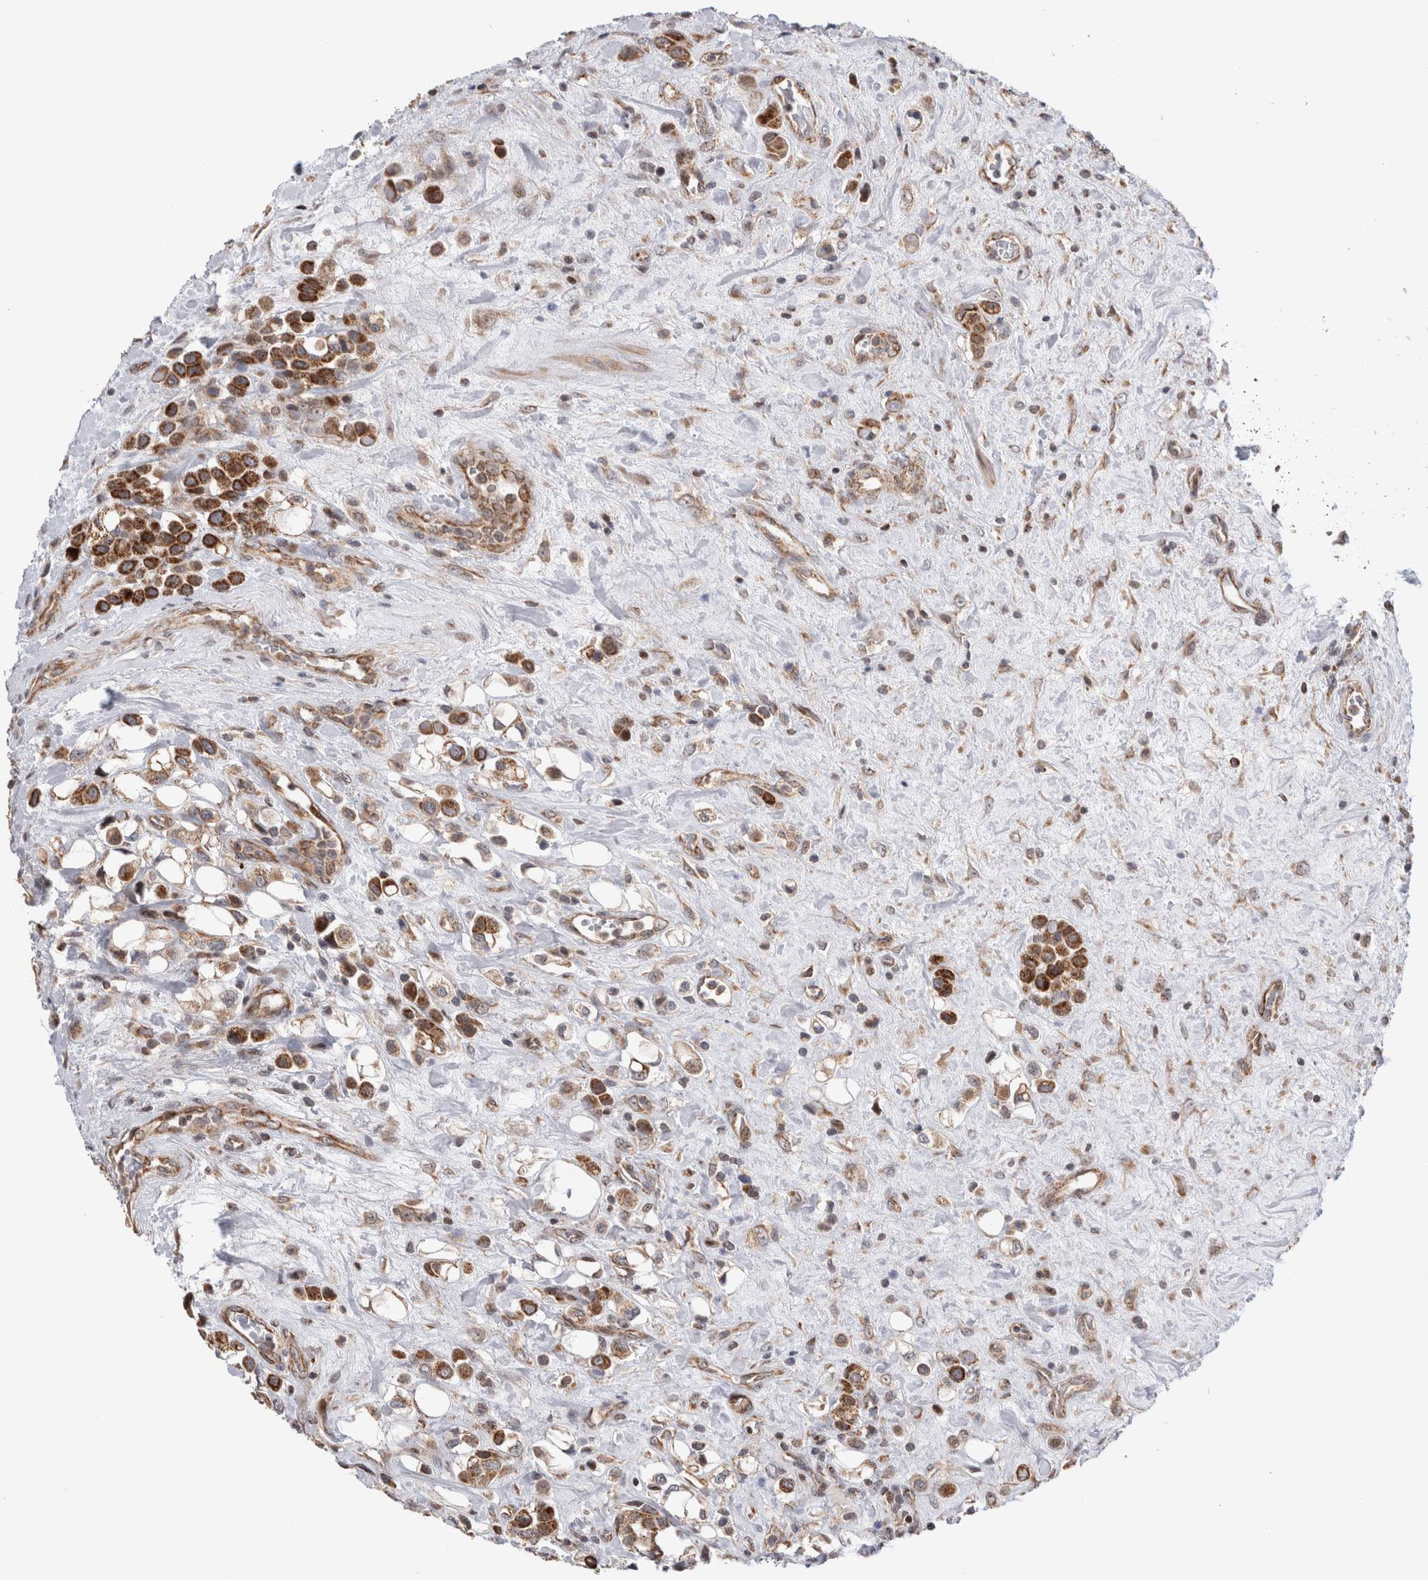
{"staining": {"intensity": "strong", "quantity": ">75%", "location": "cytoplasmic/membranous"}, "tissue": "urothelial cancer", "cell_type": "Tumor cells", "image_type": "cancer", "snomed": [{"axis": "morphology", "description": "Urothelial carcinoma, High grade"}, {"axis": "topography", "description": "Urinary bladder"}], "caption": "IHC of urothelial carcinoma (high-grade) exhibits high levels of strong cytoplasmic/membranous expression in about >75% of tumor cells. (DAB (3,3'-diaminobenzidine) = brown stain, brightfield microscopy at high magnification).", "gene": "MRPL37", "patient": {"sex": "male", "age": 50}}